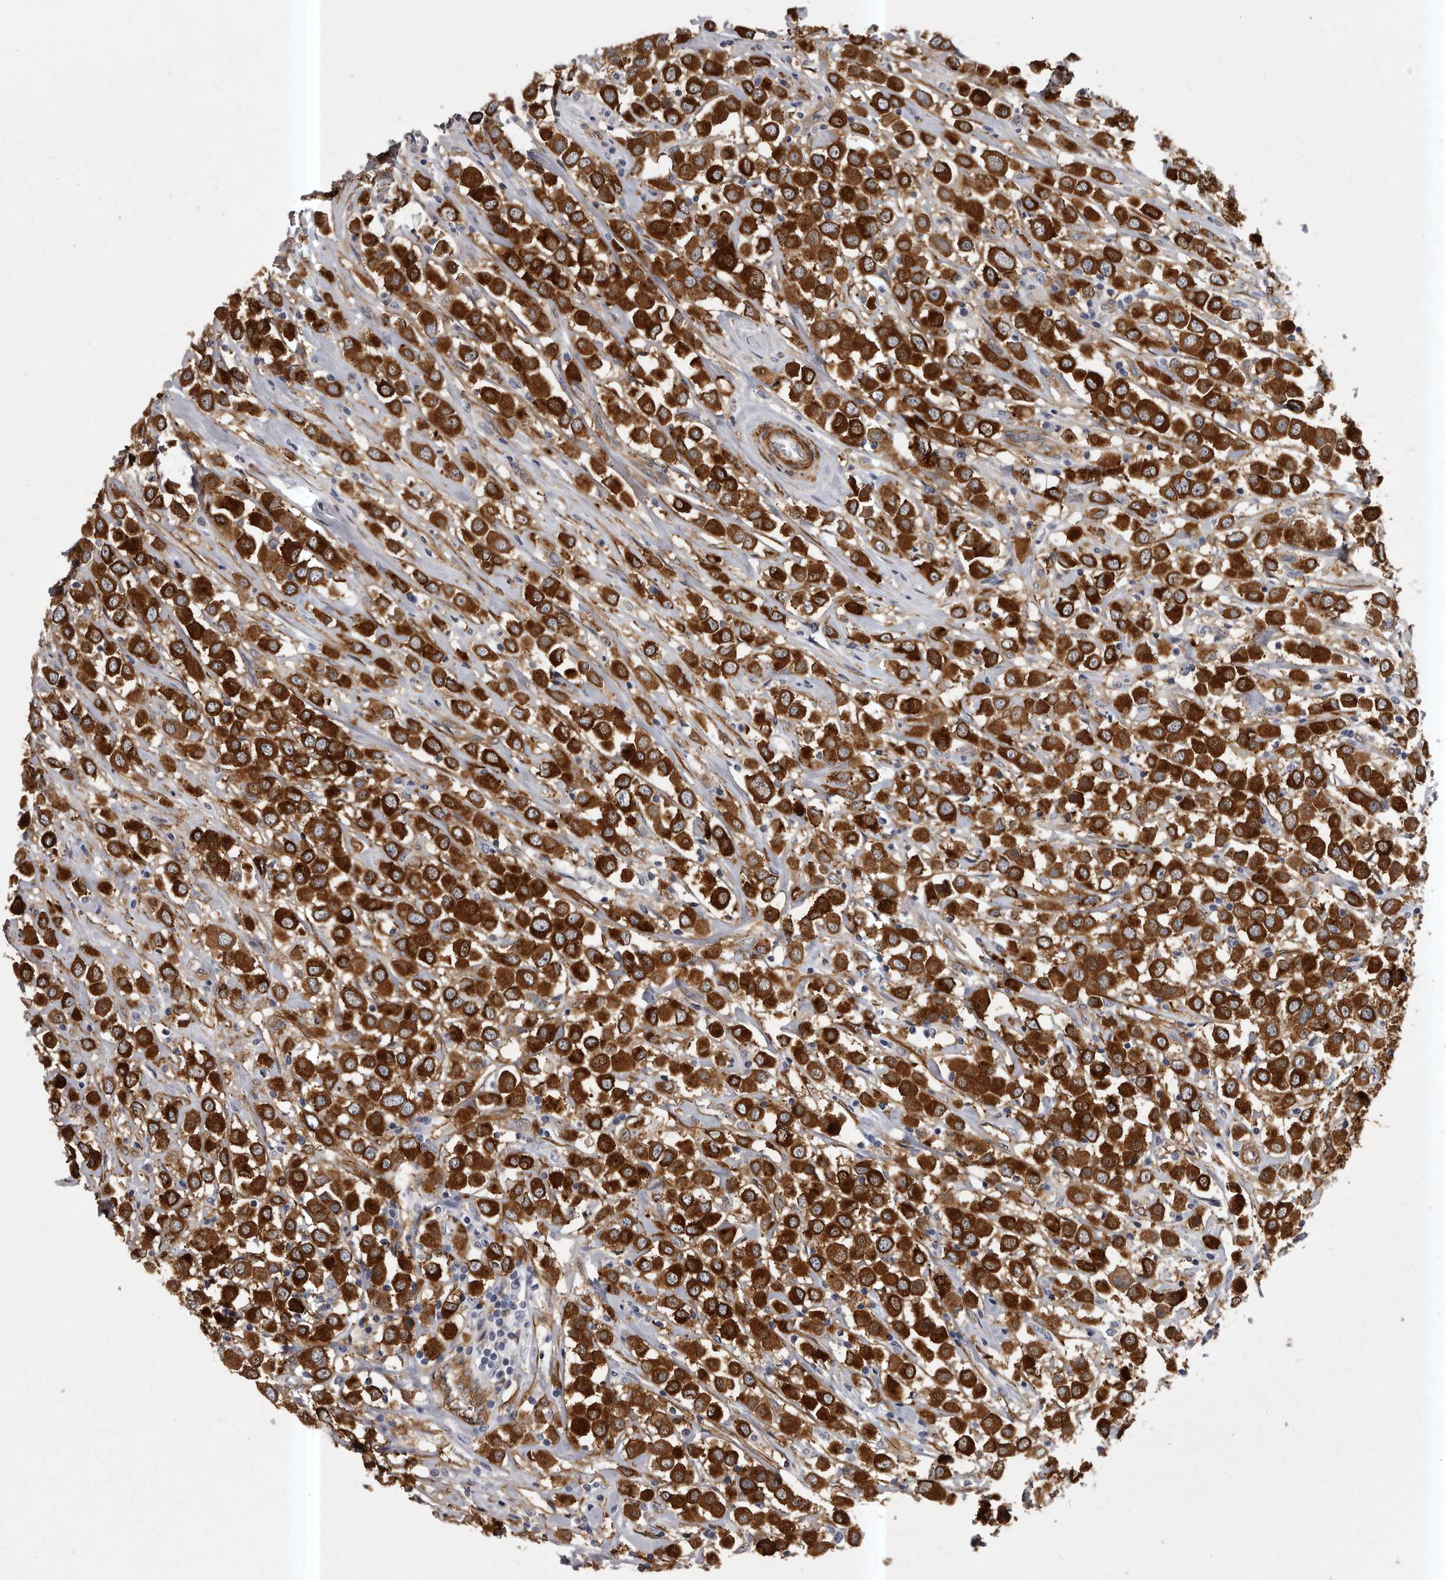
{"staining": {"intensity": "strong", "quantity": ">75%", "location": "cytoplasmic/membranous"}, "tissue": "breast cancer", "cell_type": "Tumor cells", "image_type": "cancer", "snomed": [{"axis": "morphology", "description": "Duct carcinoma"}, {"axis": "topography", "description": "Breast"}], "caption": "DAB immunohistochemical staining of infiltrating ductal carcinoma (breast) reveals strong cytoplasmic/membranous protein staining in approximately >75% of tumor cells.", "gene": "ENAH", "patient": {"sex": "female", "age": 61}}